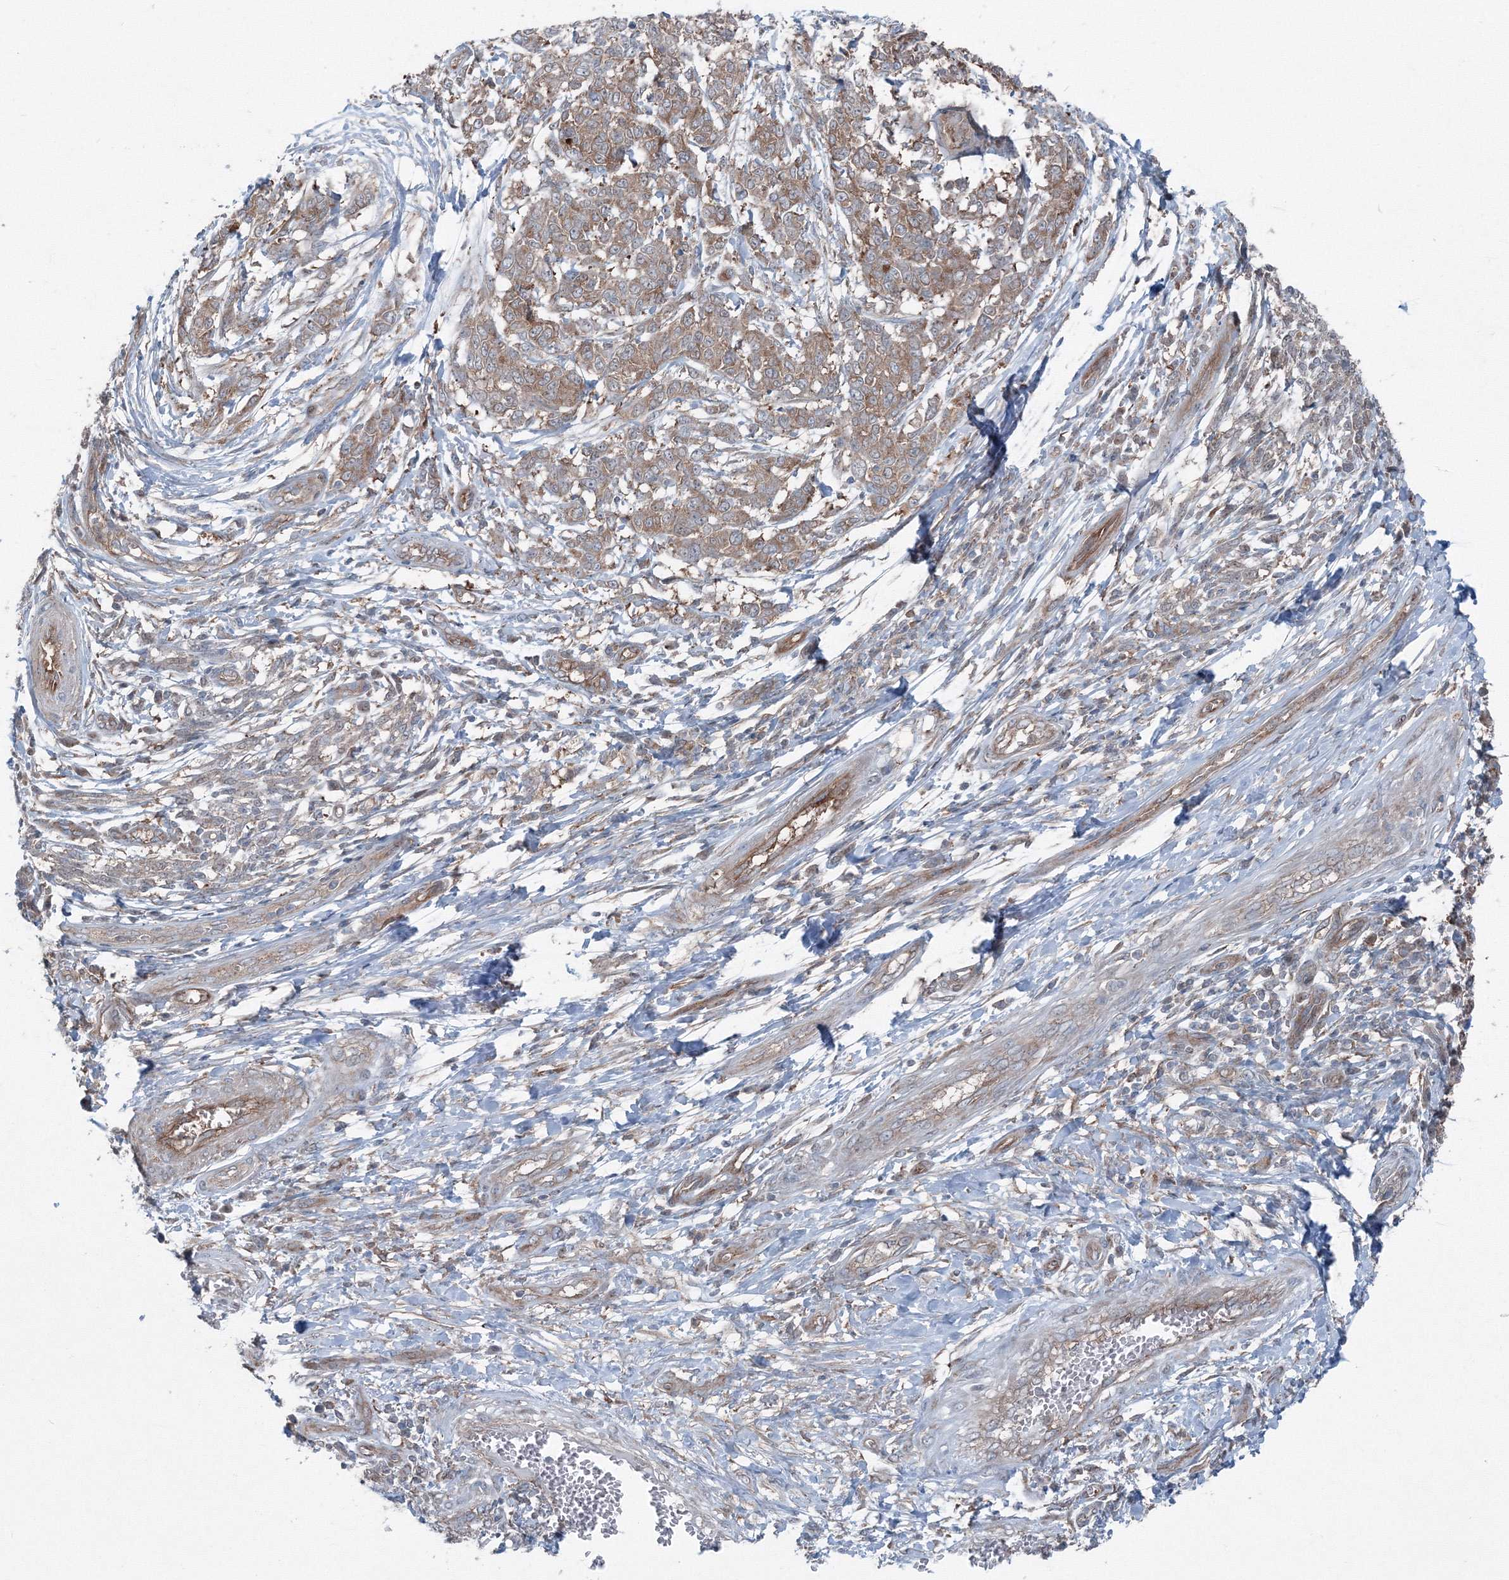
{"staining": {"intensity": "moderate", "quantity": ">75%", "location": "cytoplasmic/membranous"}, "tissue": "melanoma", "cell_type": "Tumor cells", "image_type": "cancer", "snomed": [{"axis": "morphology", "description": "Malignant melanoma, NOS"}, {"axis": "topography", "description": "Skin"}], "caption": "Protein staining of melanoma tissue demonstrates moderate cytoplasmic/membranous staining in approximately >75% of tumor cells.", "gene": "TPRKB", "patient": {"sex": "male", "age": 49}}